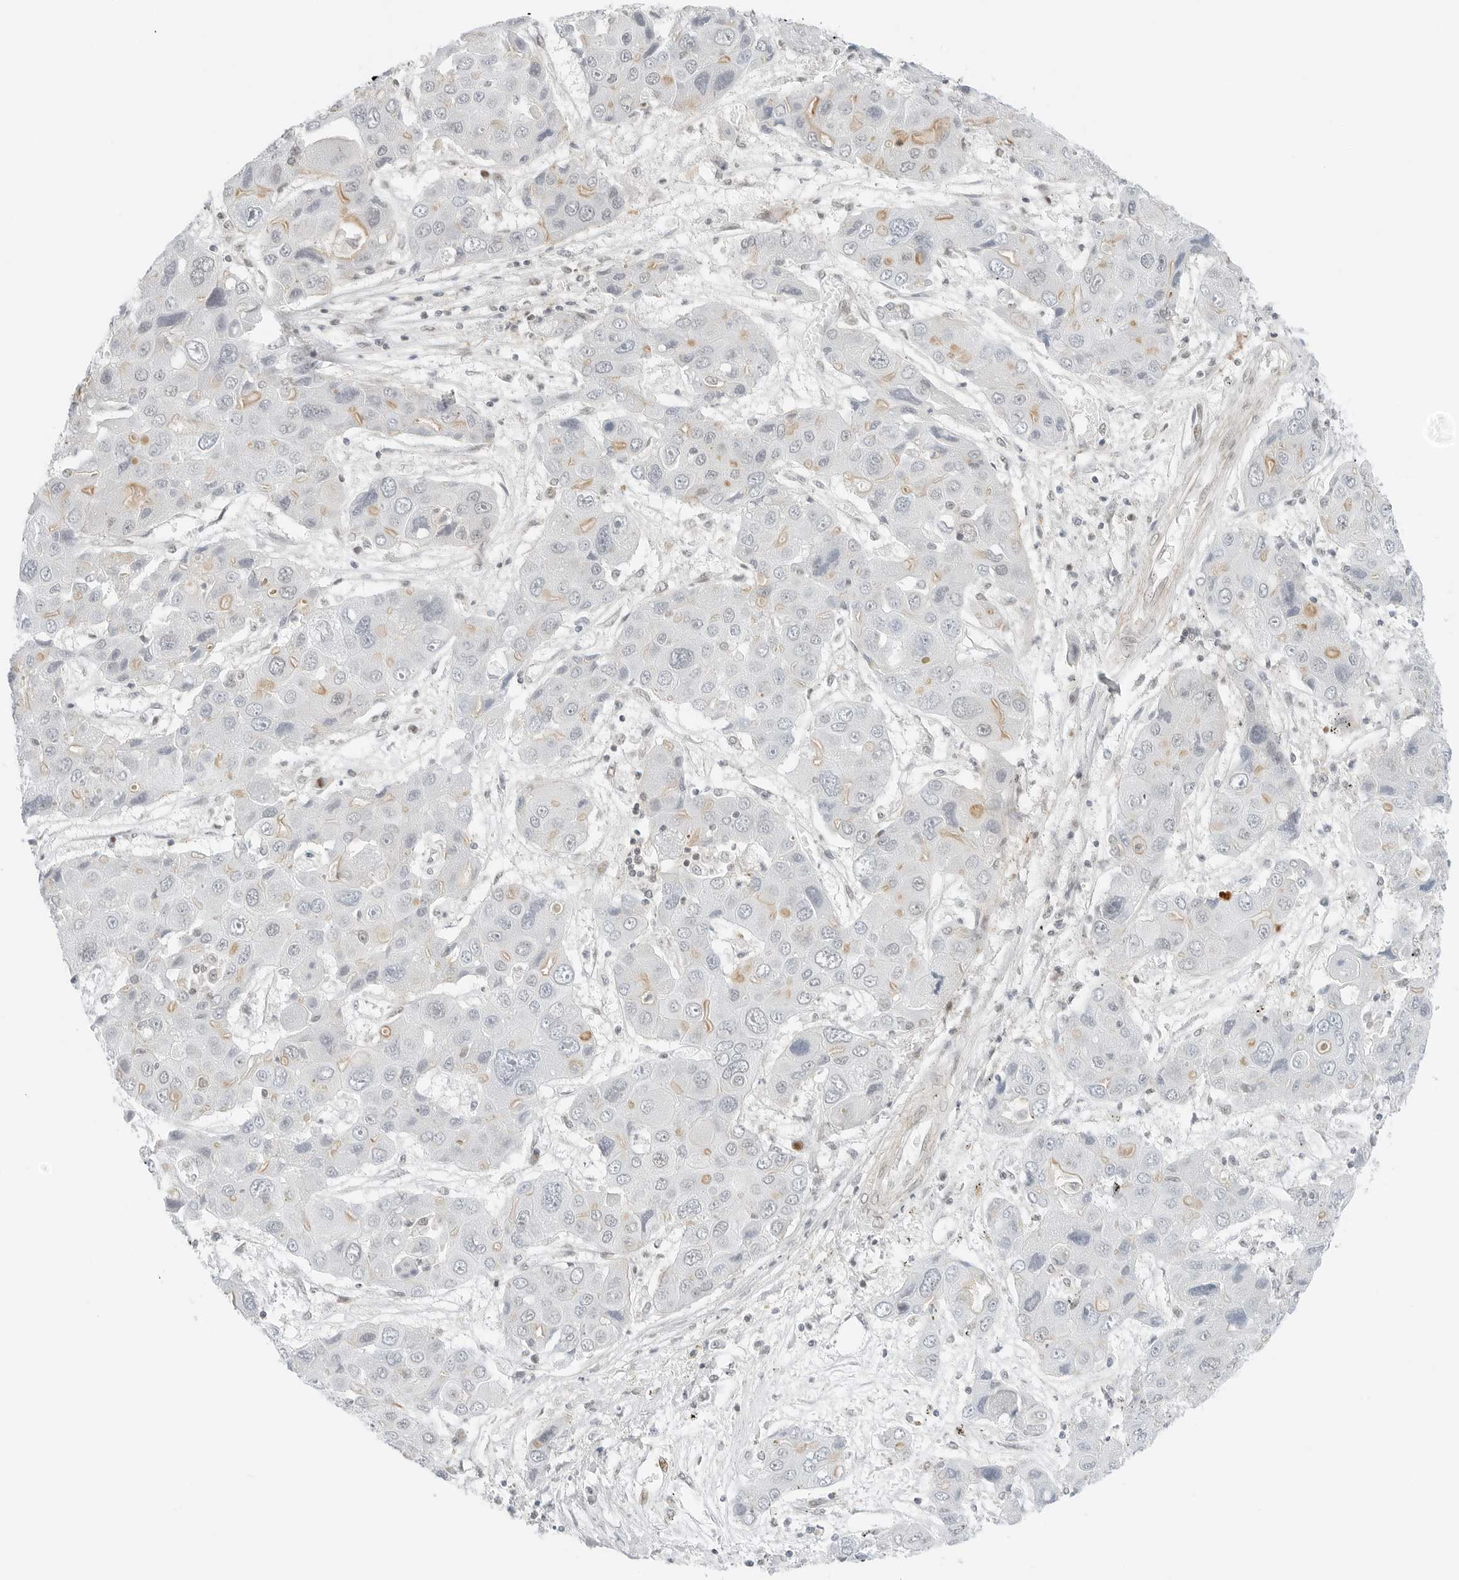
{"staining": {"intensity": "weak", "quantity": "<25%", "location": "cytoplasmic/membranous"}, "tissue": "liver cancer", "cell_type": "Tumor cells", "image_type": "cancer", "snomed": [{"axis": "morphology", "description": "Cholangiocarcinoma"}, {"axis": "topography", "description": "Liver"}], "caption": "A histopathology image of liver cancer (cholangiocarcinoma) stained for a protein displays no brown staining in tumor cells.", "gene": "CRTC2", "patient": {"sex": "male", "age": 67}}